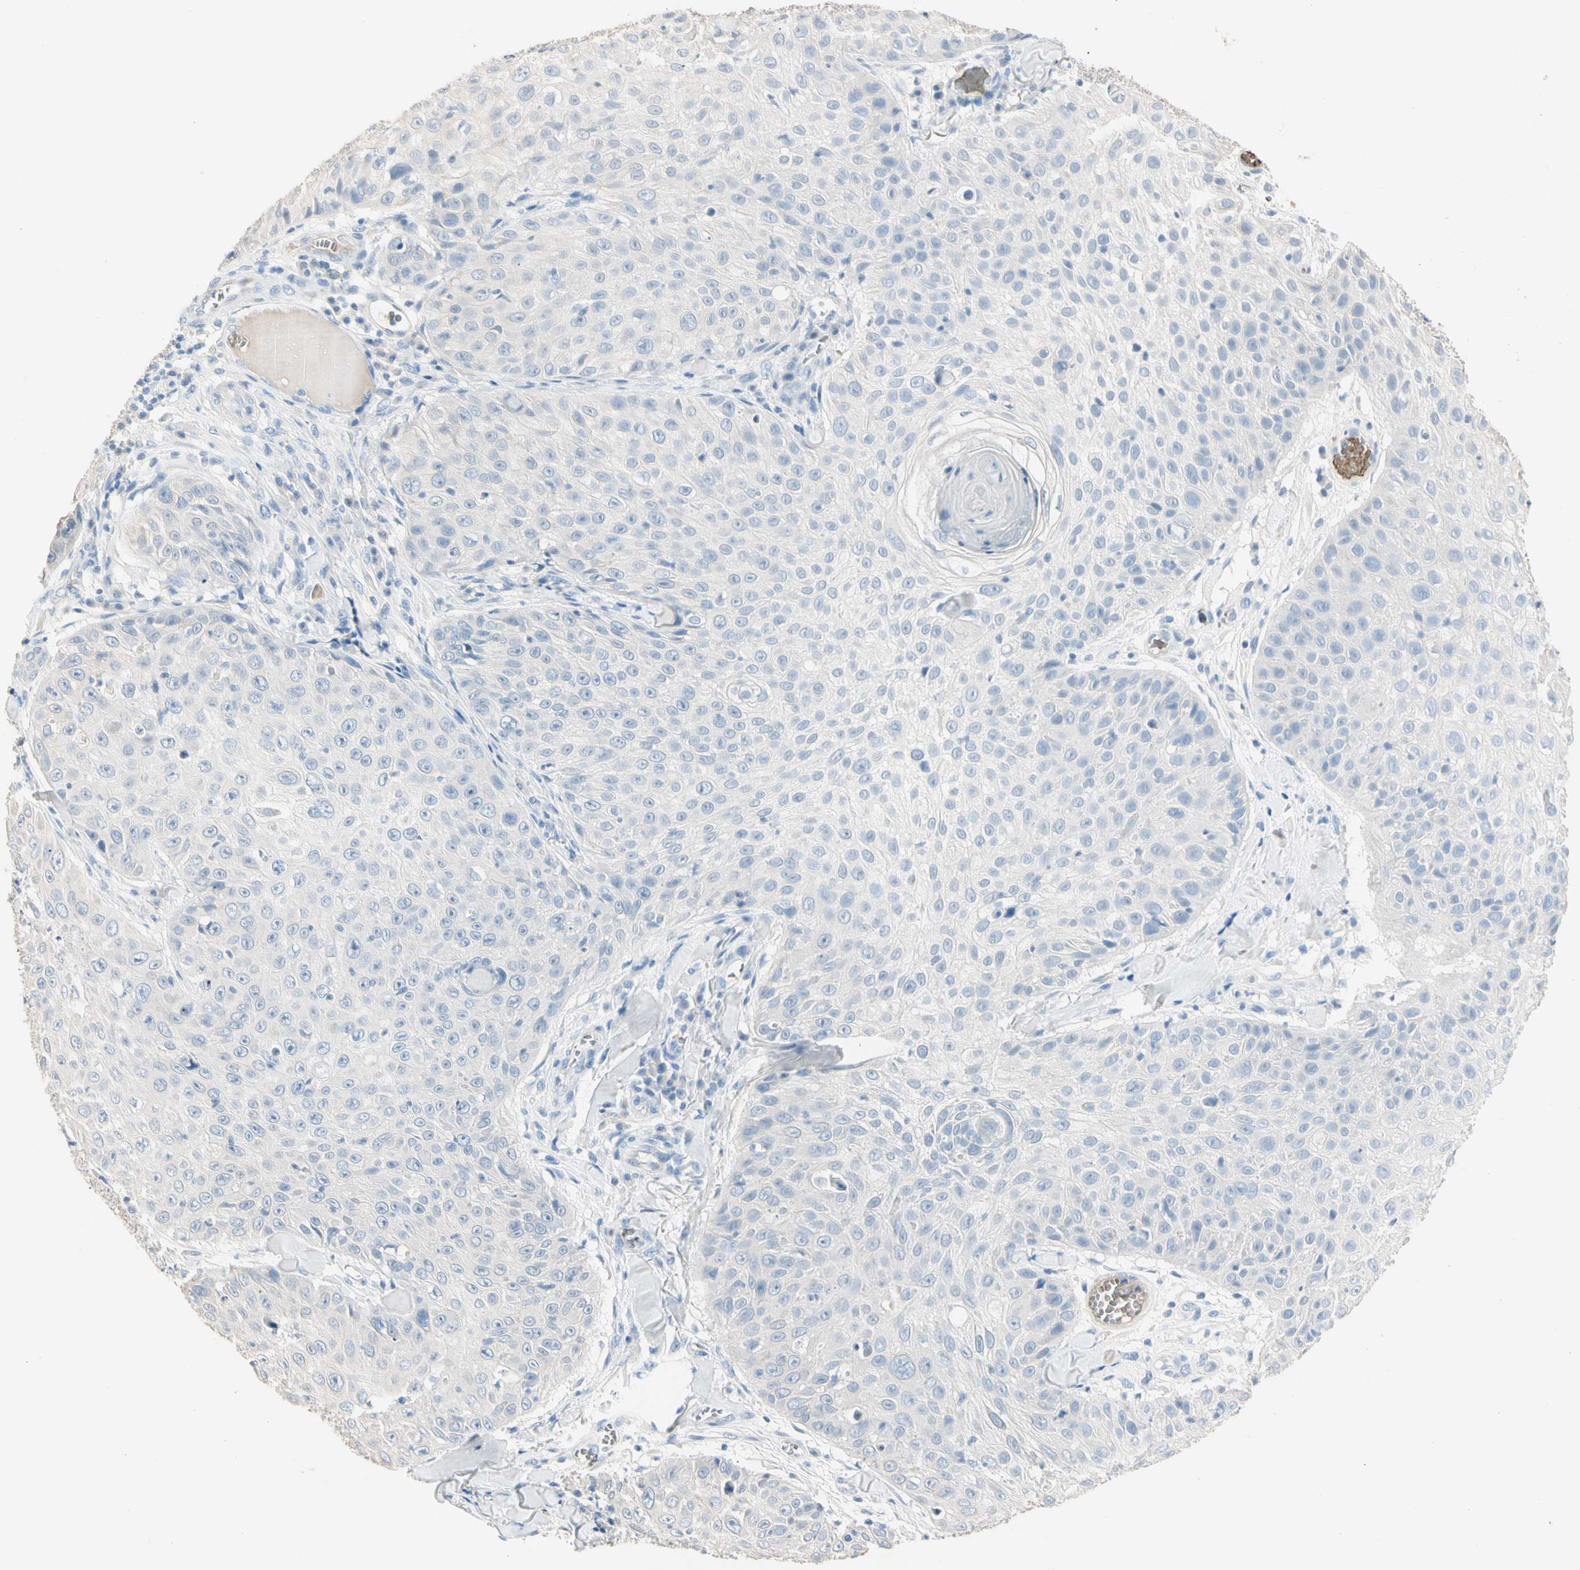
{"staining": {"intensity": "negative", "quantity": "none", "location": "none"}, "tissue": "skin cancer", "cell_type": "Tumor cells", "image_type": "cancer", "snomed": [{"axis": "morphology", "description": "Squamous cell carcinoma, NOS"}, {"axis": "topography", "description": "Skin"}], "caption": "Tumor cells are negative for protein expression in human skin cancer.", "gene": "CA1", "patient": {"sex": "male", "age": 86}}